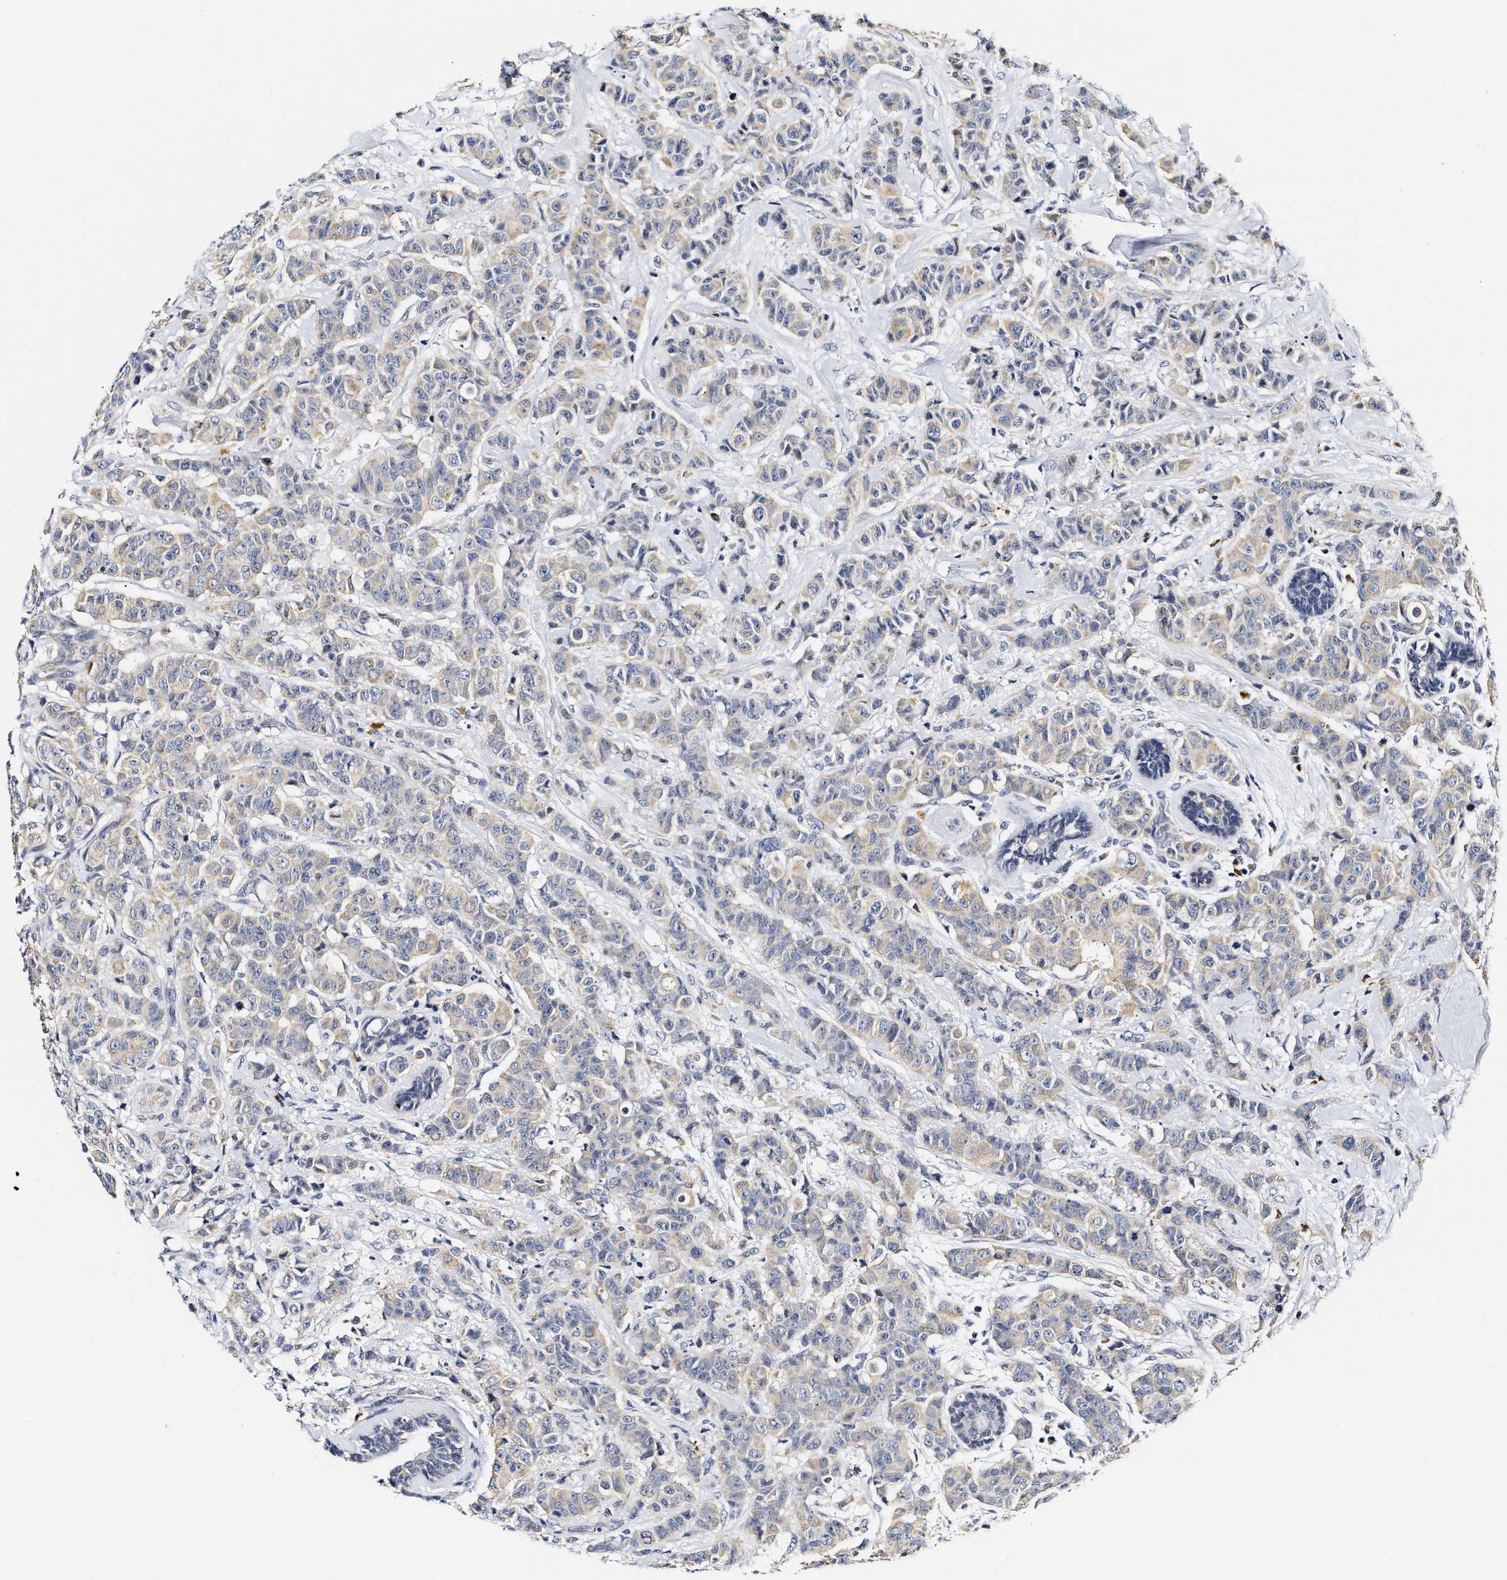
{"staining": {"intensity": "weak", "quantity": "<25%", "location": "cytoplasmic/membranous"}, "tissue": "breast cancer", "cell_type": "Tumor cells", "image_type": "cancer", "snomed": [{"axis": "morphology", "description": "Normal tissue, NOS"}, {"axis": "morphology", "description": "Duct carcinoma"}, {"axis": "topography", "description": "Breast"}], "caption": "Immunohistochemistry image of human breast cancer (intraductal carcinoma) stained for a protein (brown), which shows no positivity in tumor cells.", "gene": "RINT1", "patient": {"sex": "female", "age": 40}}